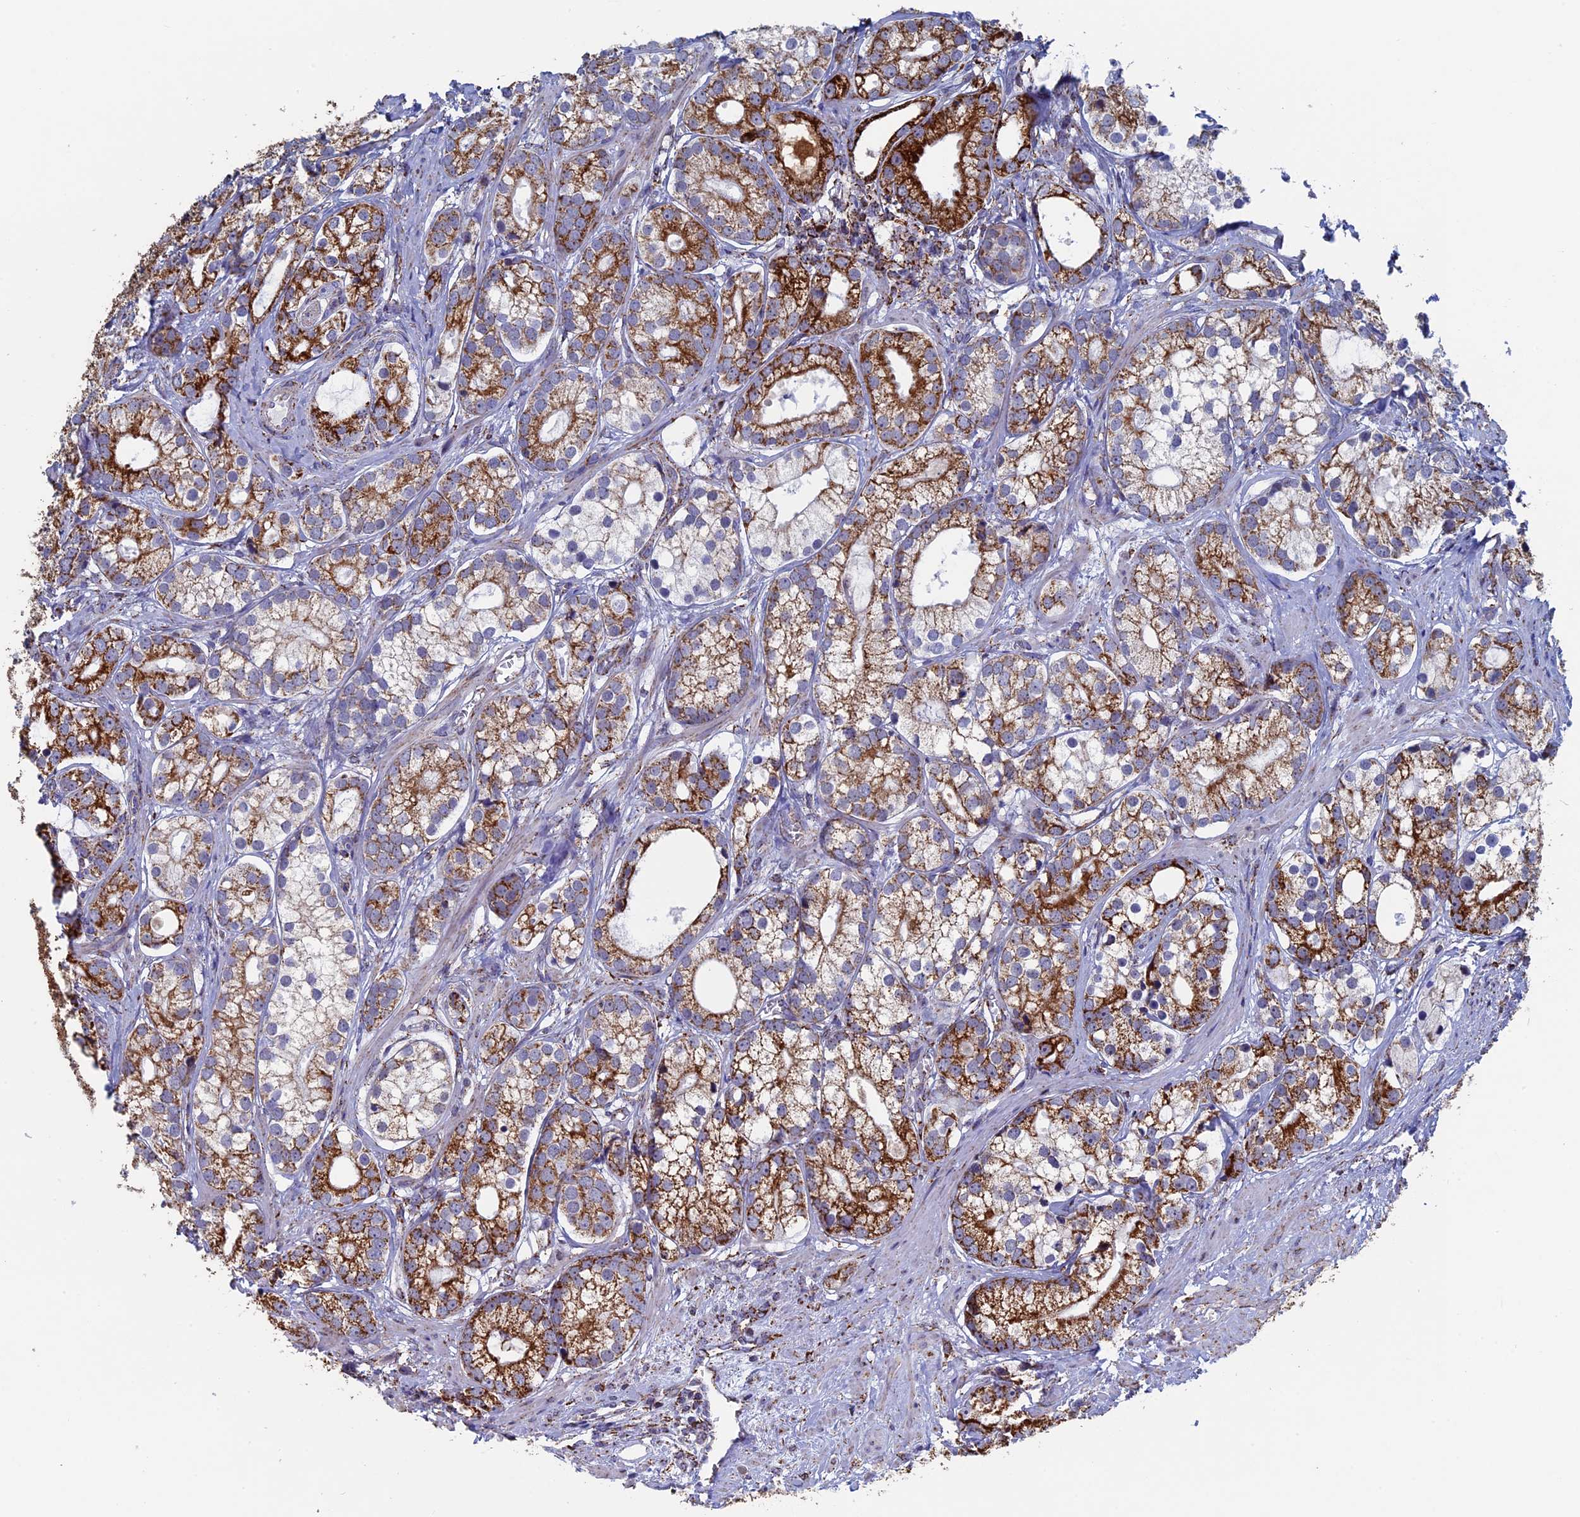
{"staining": {"intensity": "strong", "quantity": "25%-75%", "location": "cytoplasmic/membranous"}, "tissue": "prostate cancer", "cell_type": "Tumor cells", "image_type": "cancer", "snomed": [{"axis": "morphology", "description": "Adenocarcinoma, High grade"}, {"axis": "topography", "description": "Prostate"}], "caption": "Protein expression analysis of prostate adenocarcinoma (high-grade) shows strong cytoplasmic/membranous positivity in approximately 25%-75% of tumor cells.", "gene": "SEC24D", "patient": {"sex": "male", "age": 75}}